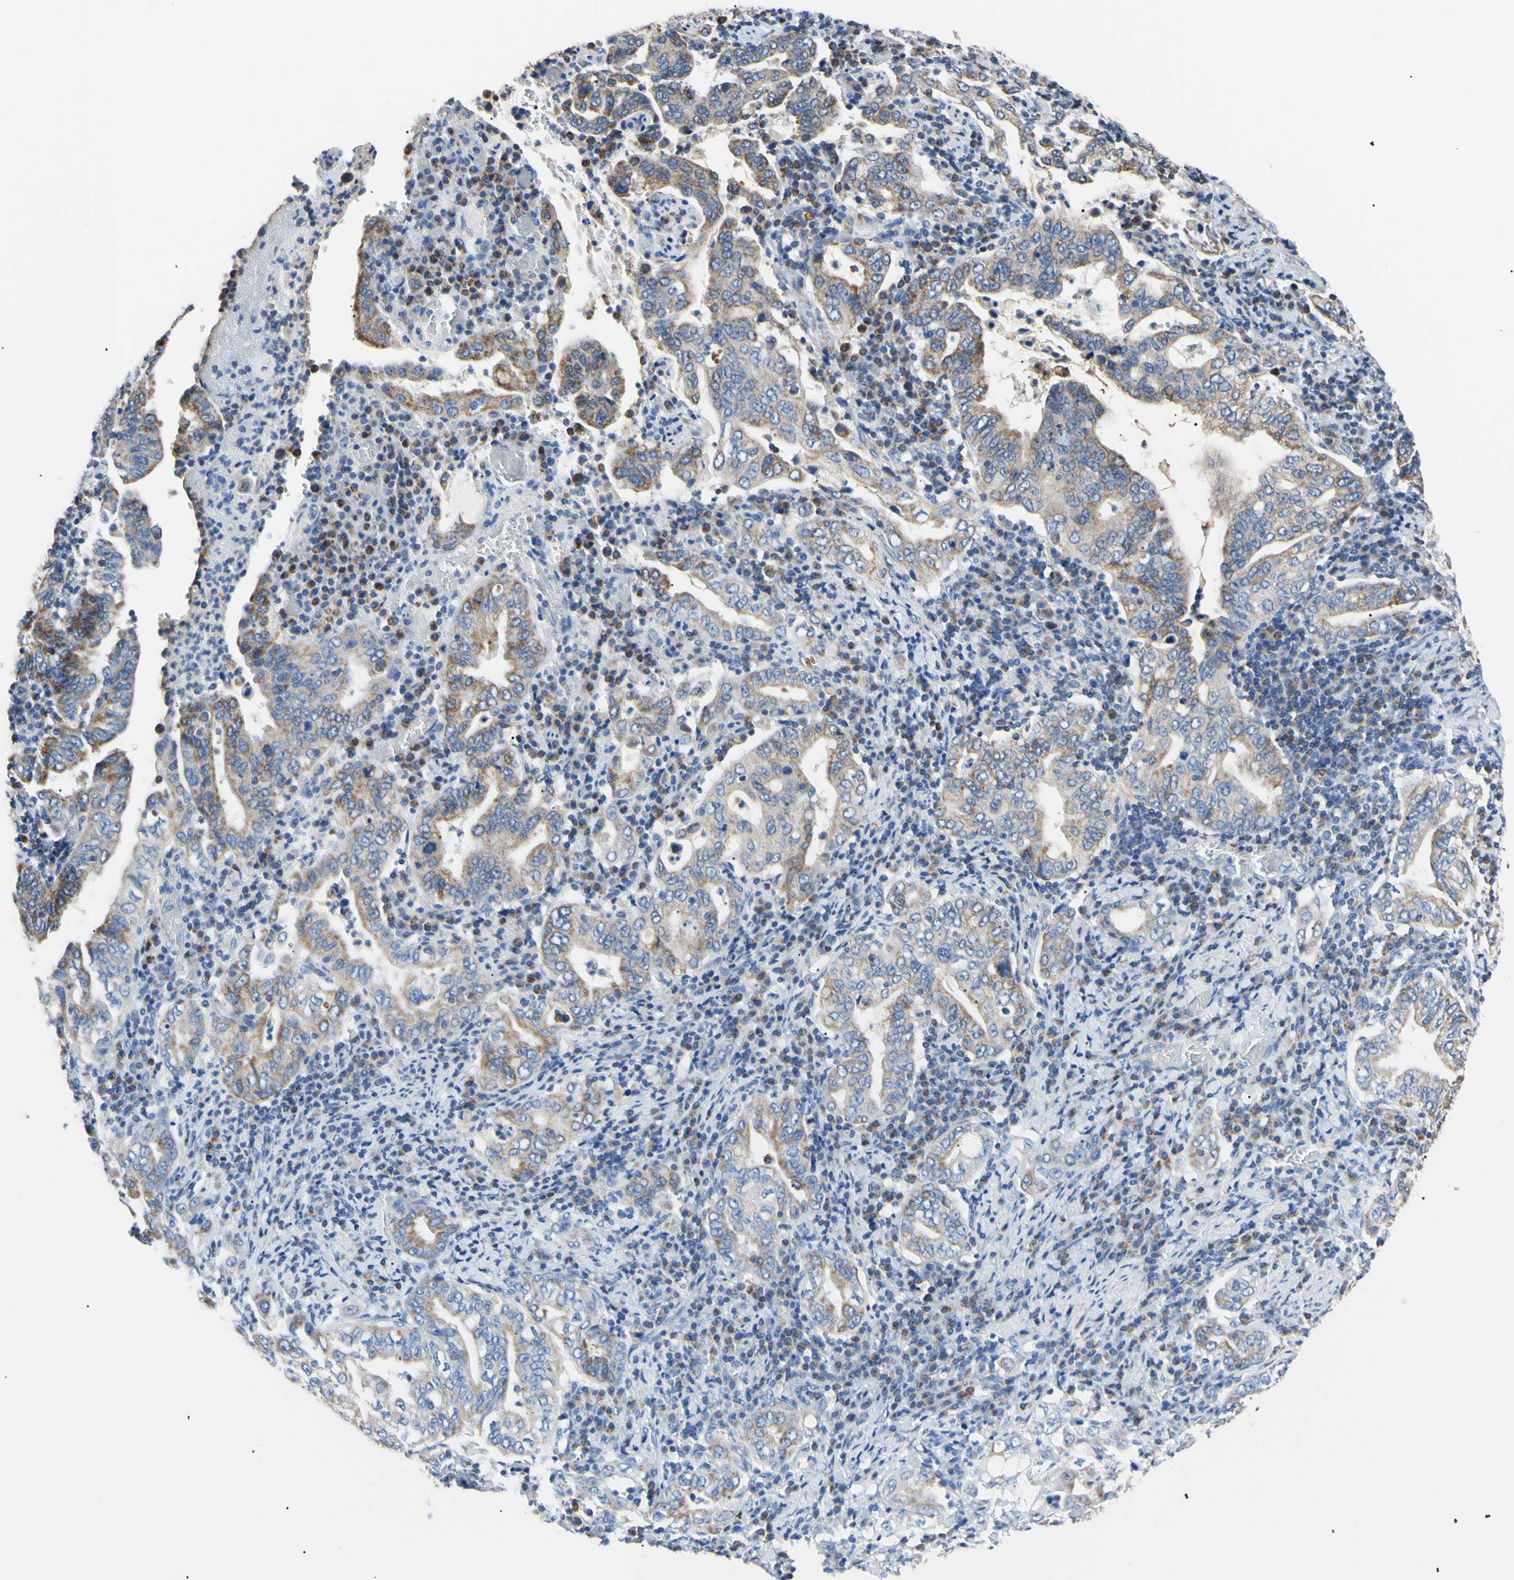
{"staining": {"intensity": "moderate", "quantity": "25%-75%", "location": "cytoplasmic/membranous"}, "tissue": "stomach cancer", "cell_type": "Tumor cells", "image_type": "cancer", "snomed": [{"axis": "morphology", "description": "Normal tissue, NOS"}, {"axis": "morphology", "description": "Adenocarcinoma, NOS"}, {"axis": "topography", "description": "Esophagus"}, {"axis": "topography", "description": "Stomach, upper"}, {"axis": "topography", "description": "Peripheral nerve tissue"}], "caption": "Immunohistochemistry (IHC) image of human adenocarcinoma (stomach) stained for a protein (brown), which shows medium levels of moderate cytoplasmic/membranous staining in about 25%-75% of tumor cells.", "gene": "CLPP", "patient": {"sex": "male", "age": 62}}